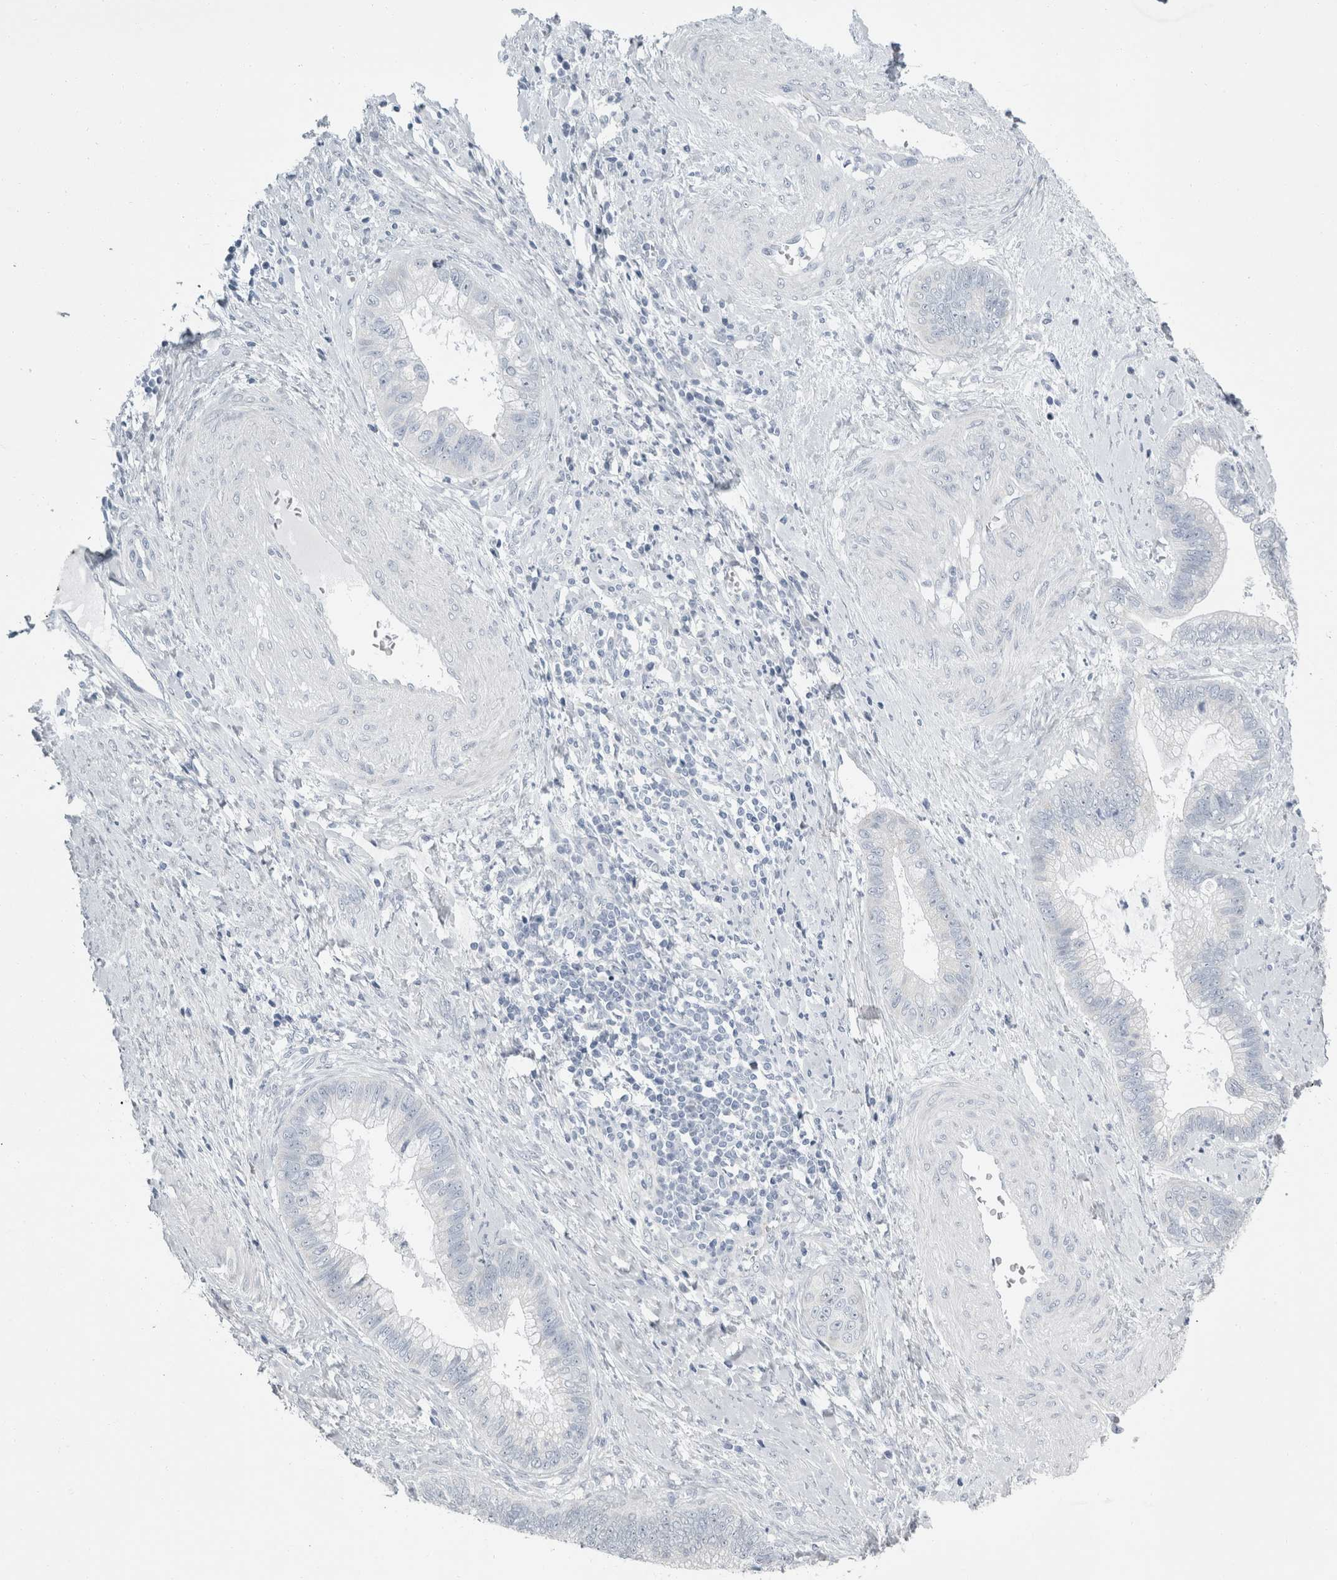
{"staining": {"intensity": "negative", "quantity": "none", "location": "none"}, "tissue": "cervical cancer", "cell_type": "Tumor cells", "image_type": "cancer", "snomed": [{"axis": "morphology", "description": "Adenocarcinoma, NOS"}, {"axis": "topography", "description": "Cervix"}], "caption": "DAB immunohistochemical staining of human cervical cancer demonstrates no significant positivity in tumor cells.", "gene": "FXYD7", "patient": {"sex": "female", "age": 44}}